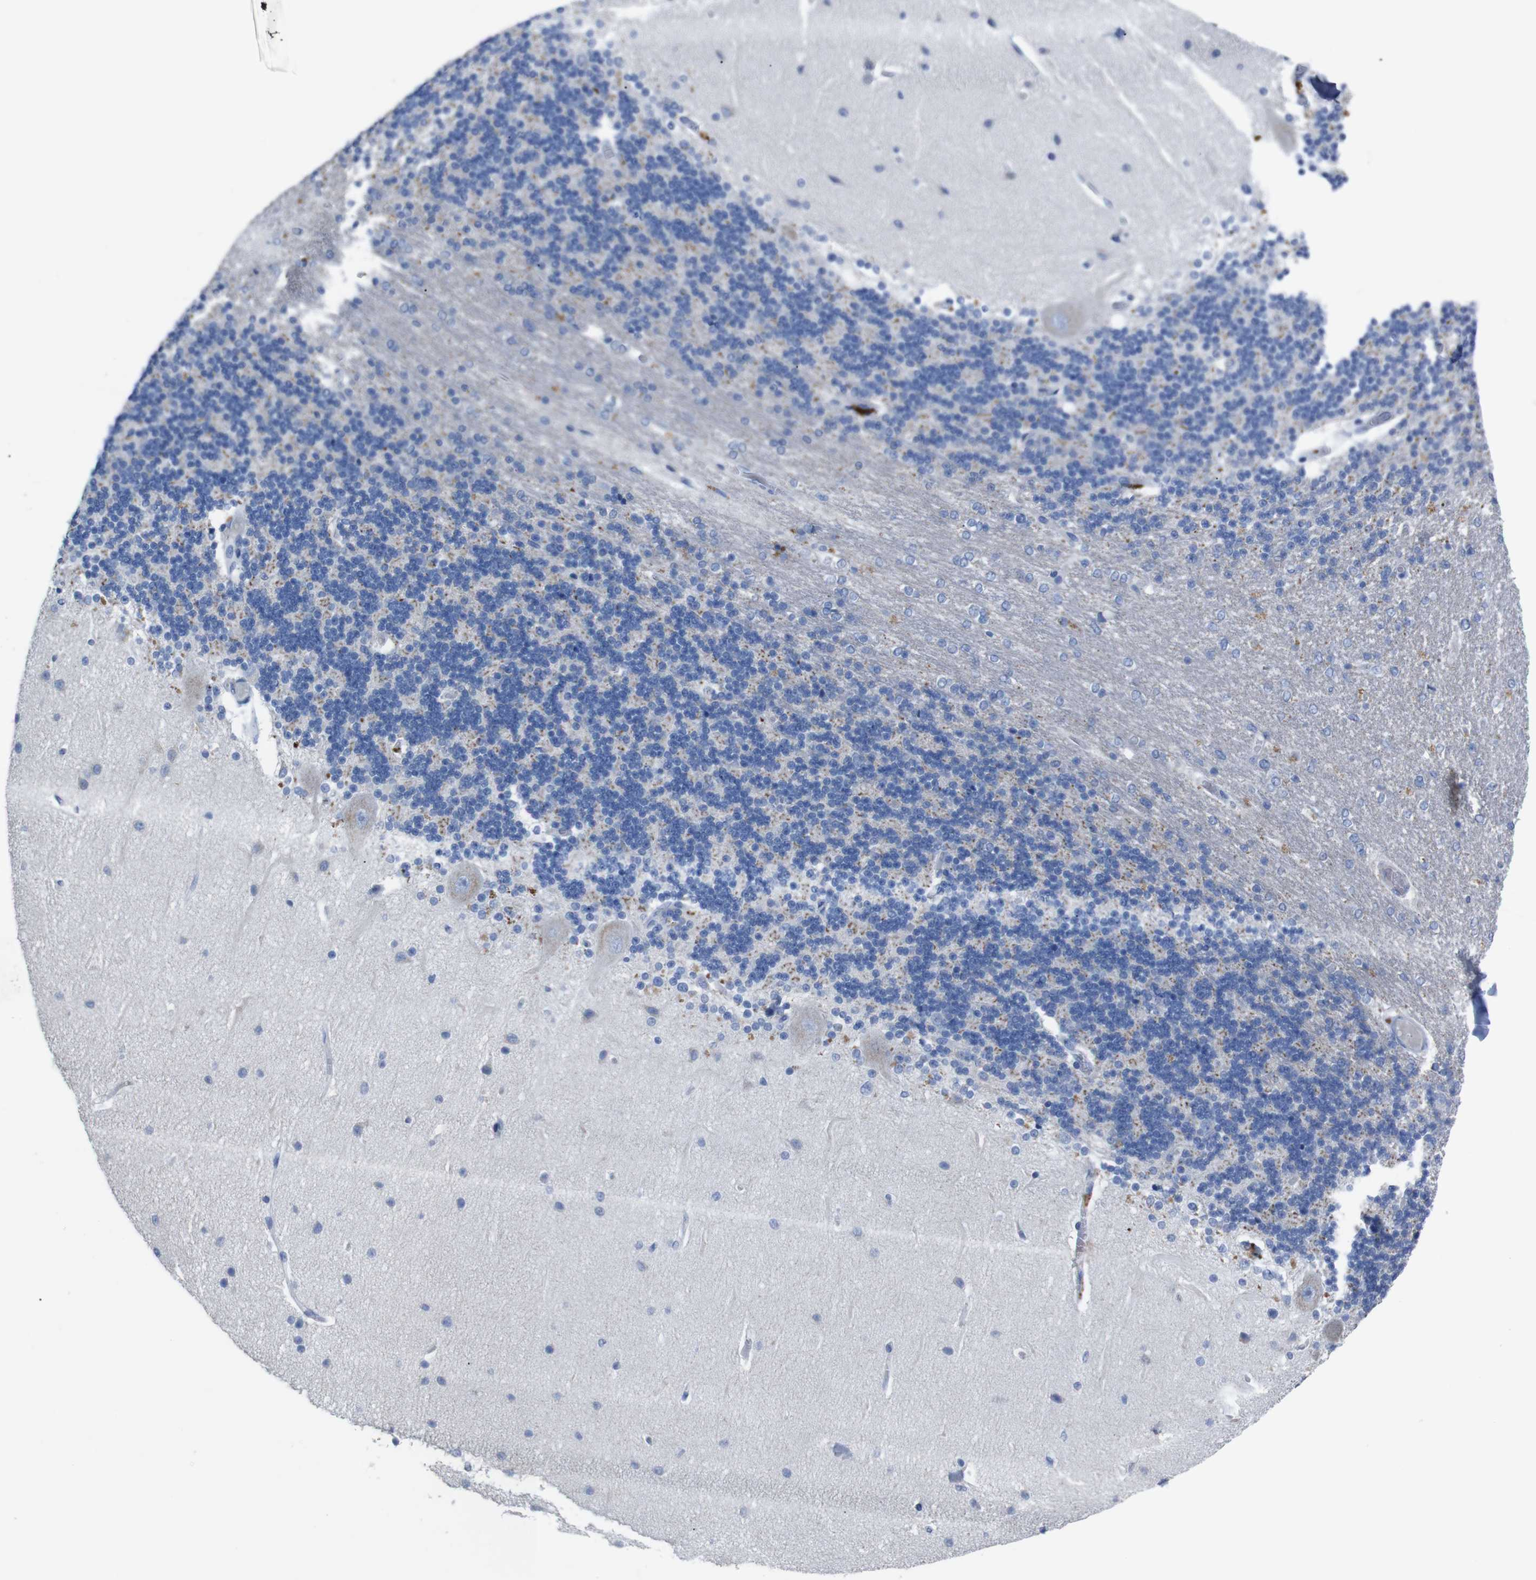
{"staining": {"intensity": "negative", "quantity": "none", "location": "none"}, "tissue": "cerebellum", "cell_type": "Cells in granular layer", "image_type": "normal", "snomed": [{"axis": "morphology", "description": "Normal tissue, NOS"}, {"axis": "topography", "description": "Cerebellum"}], "caption": "A high-resolution photomicrograph shows immunohistochemistry staining of unremarkable cerebellum, which shows no significant positivity in cells in granular layer.", "gene": "GJB2", "patient": {"sex": "female", "age": 54}}